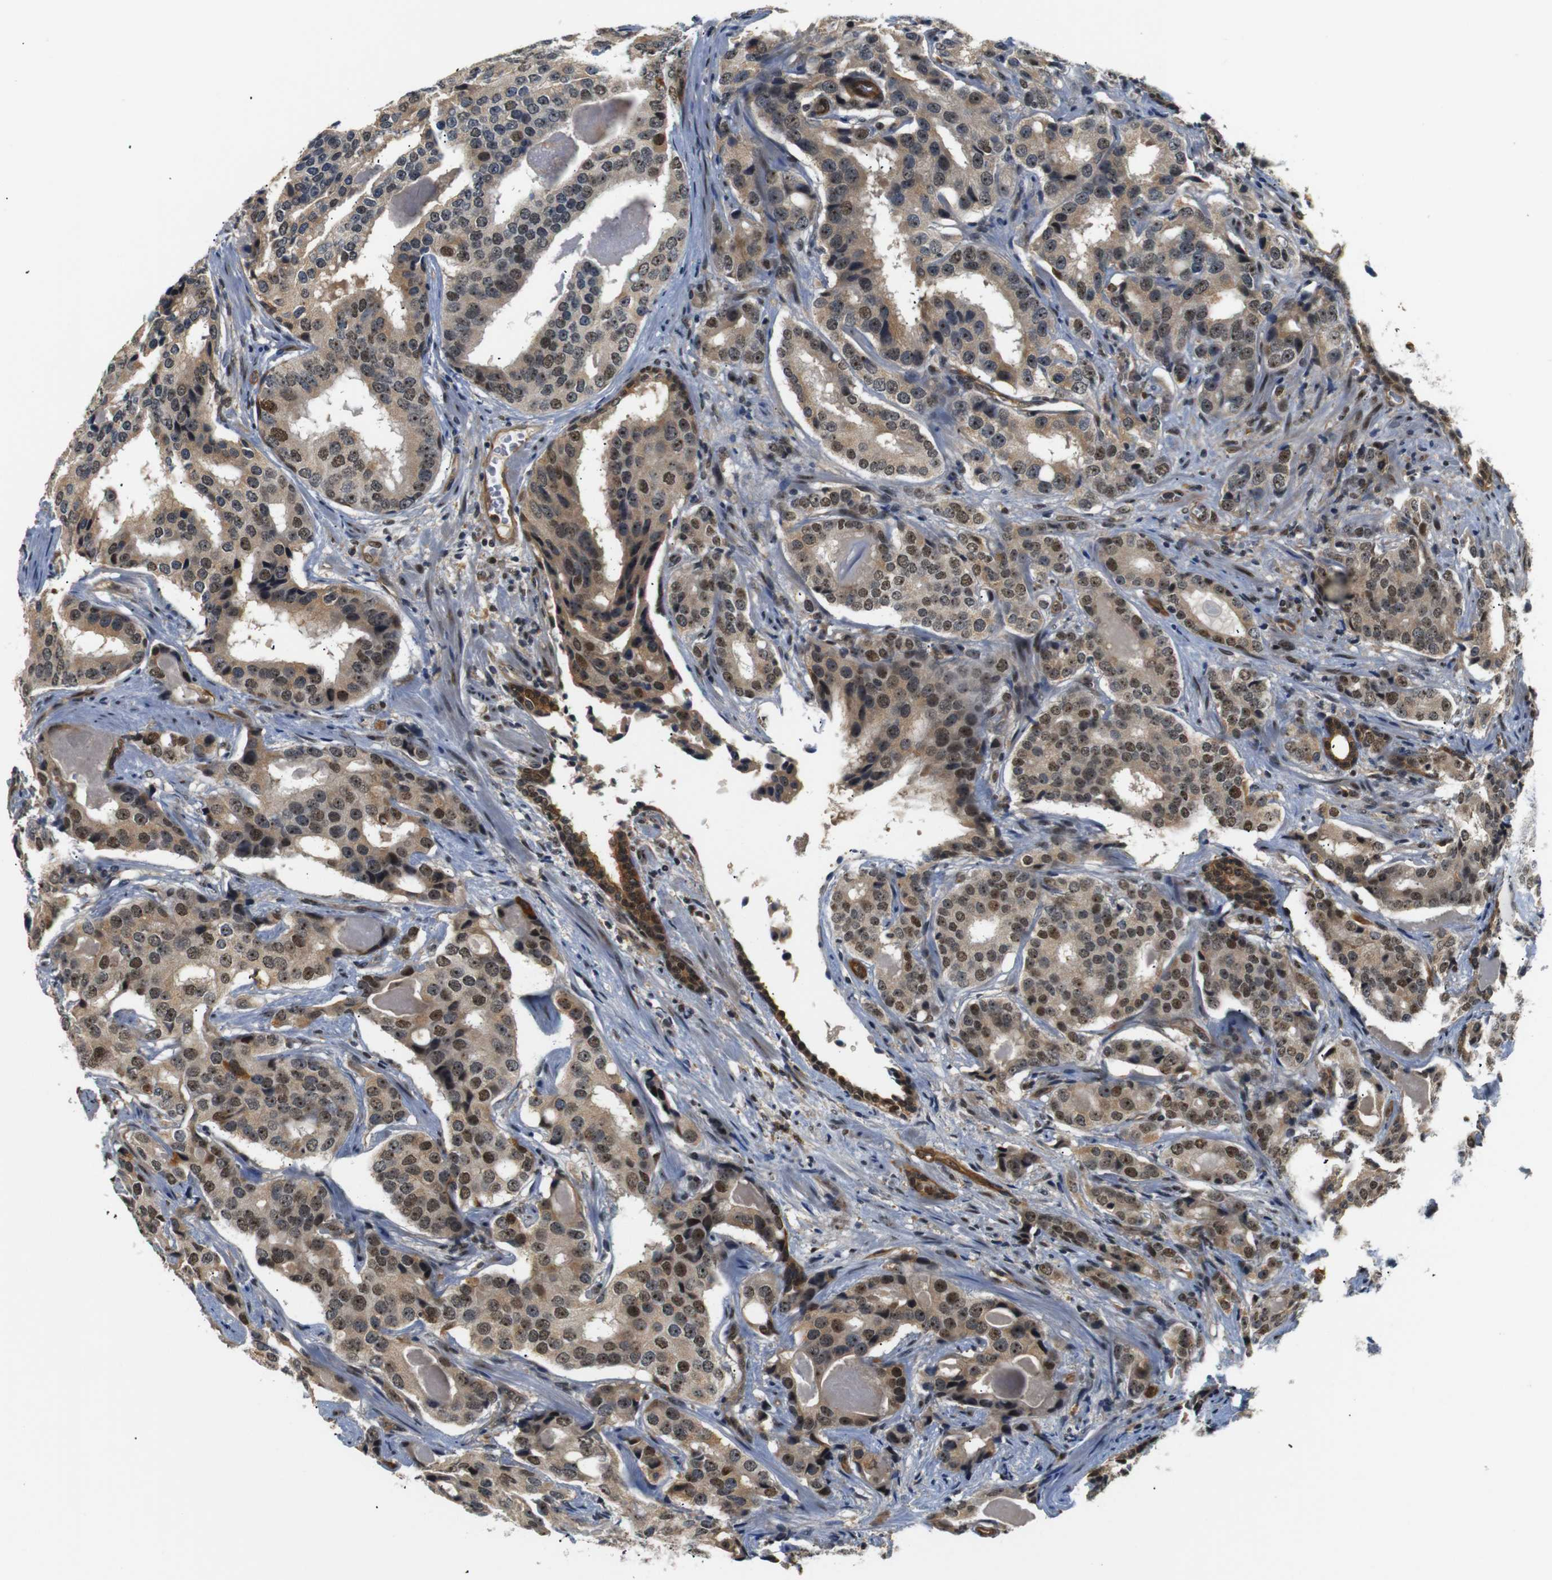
{"staining": {"intensity": "moderate", "quantity": ">75%", "location": "cytoplasmic/membranous,nuclear"}, "tissue": "prostate cancer", "cell_type": "Tumor cells", "image_type": "cancer", "snomed": [{"axis": "morphology", "description": "Adenocarcinoma, High grade"}, {"axis": "topography", "description": "Prostate"}], "caption": "This micrograph demonstrates prostate cancer stained with immunohistochemistry (IHC) to label a protein in brown. The cytoplasmic/membranous and nuclear of tumor cells show moderate positivity for the protein. Nuclei are counter-stained blue.", "gene": "PARN", "patient": {"sex": "male", "age": 58}}